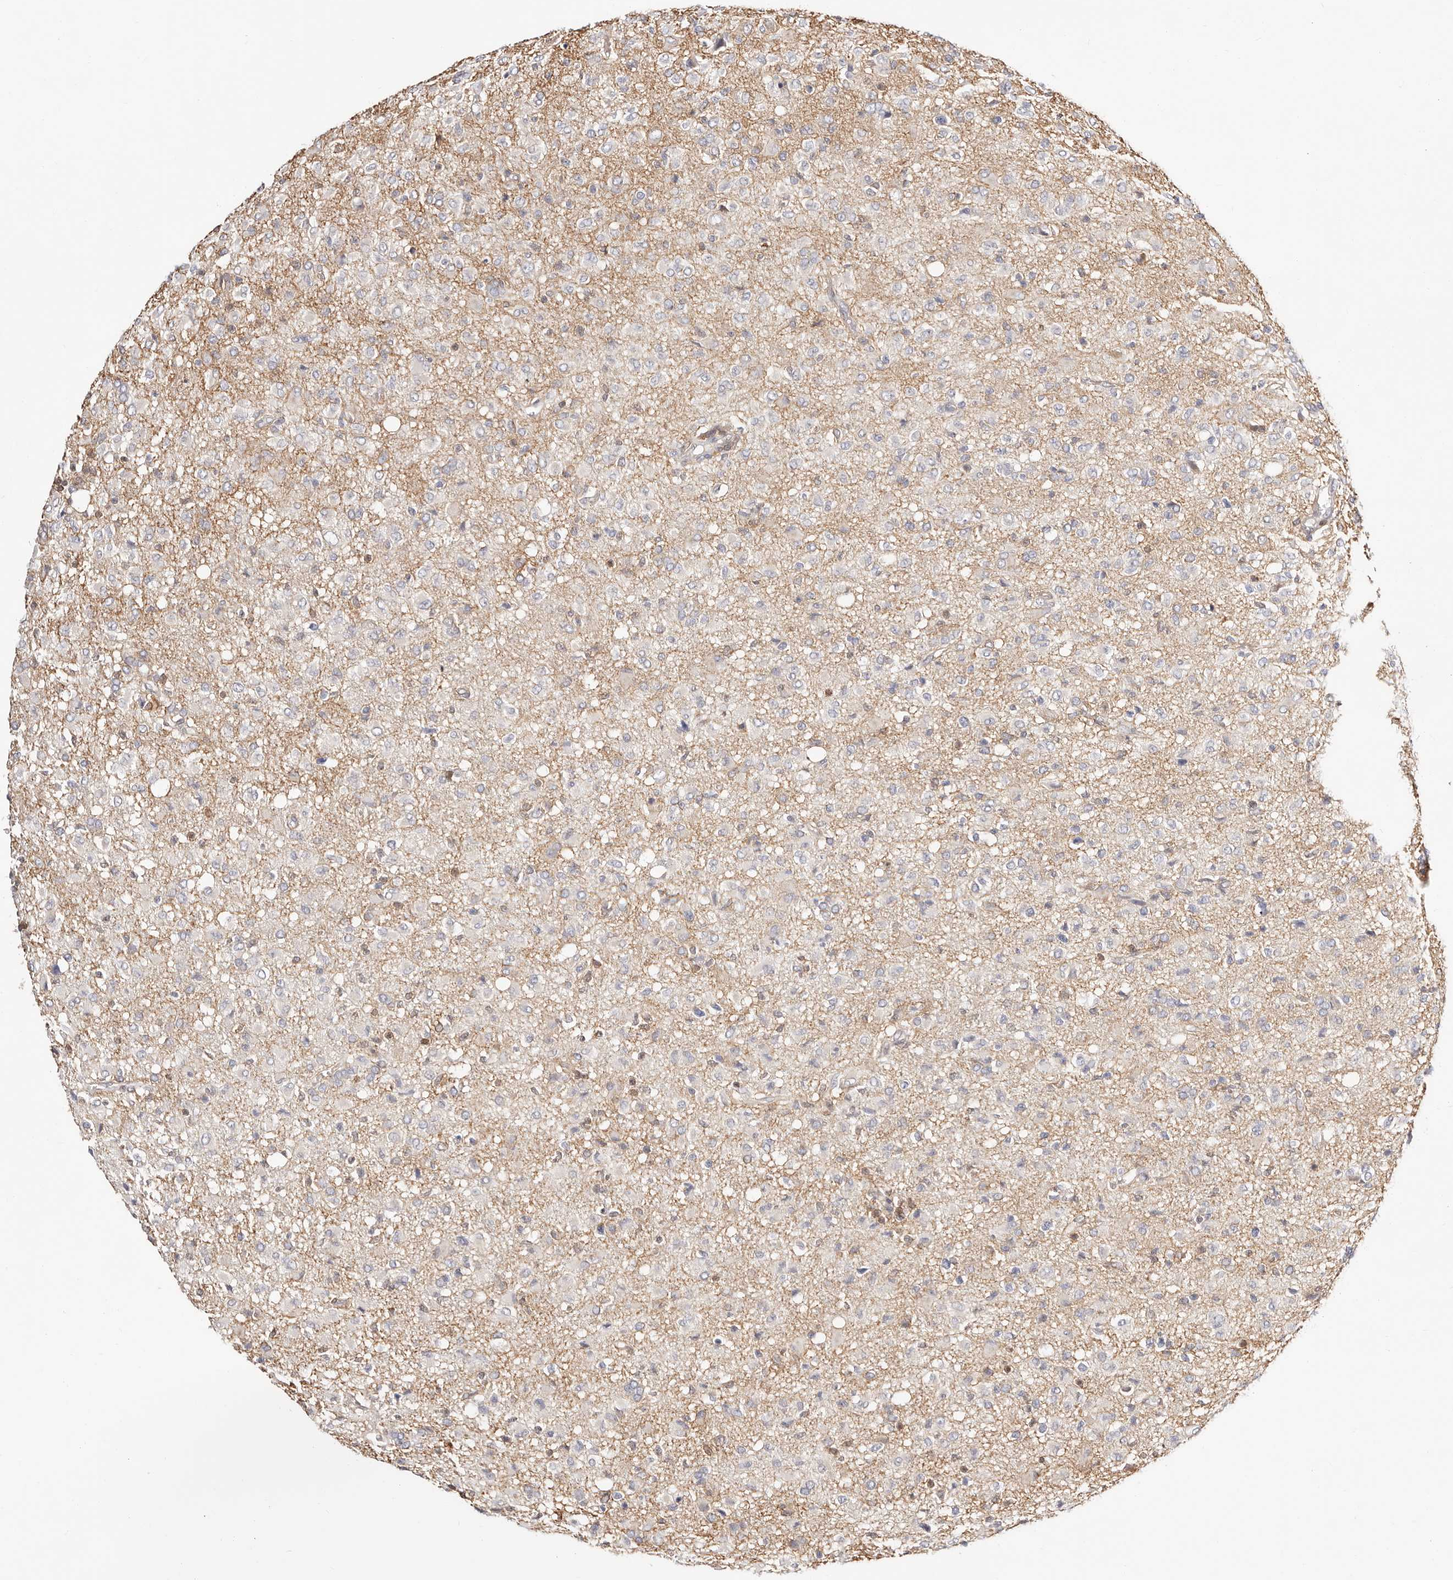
{"staining": {"intensity": "negative", "quantity": "none", "location": "none"}, "tissue": "glioma", "cell_type": "Tumor cells", "image_type": "cancer", "snomed": [{"axis": "morphology", "description": "Glioma, malignant, High grade"}, {"axis": "topography", "description": "Brain"}], "caption": "A high-resolution photomicrograph shows IHC staining of glioma, which demonstrates no significant positivity in tumor cells. The staining is performed using DAB brown chromogen with nuclei counter-stained in using hematoxylin.", "gene": "STAT5A", "patient": {"sex": "female", "age": 57}}